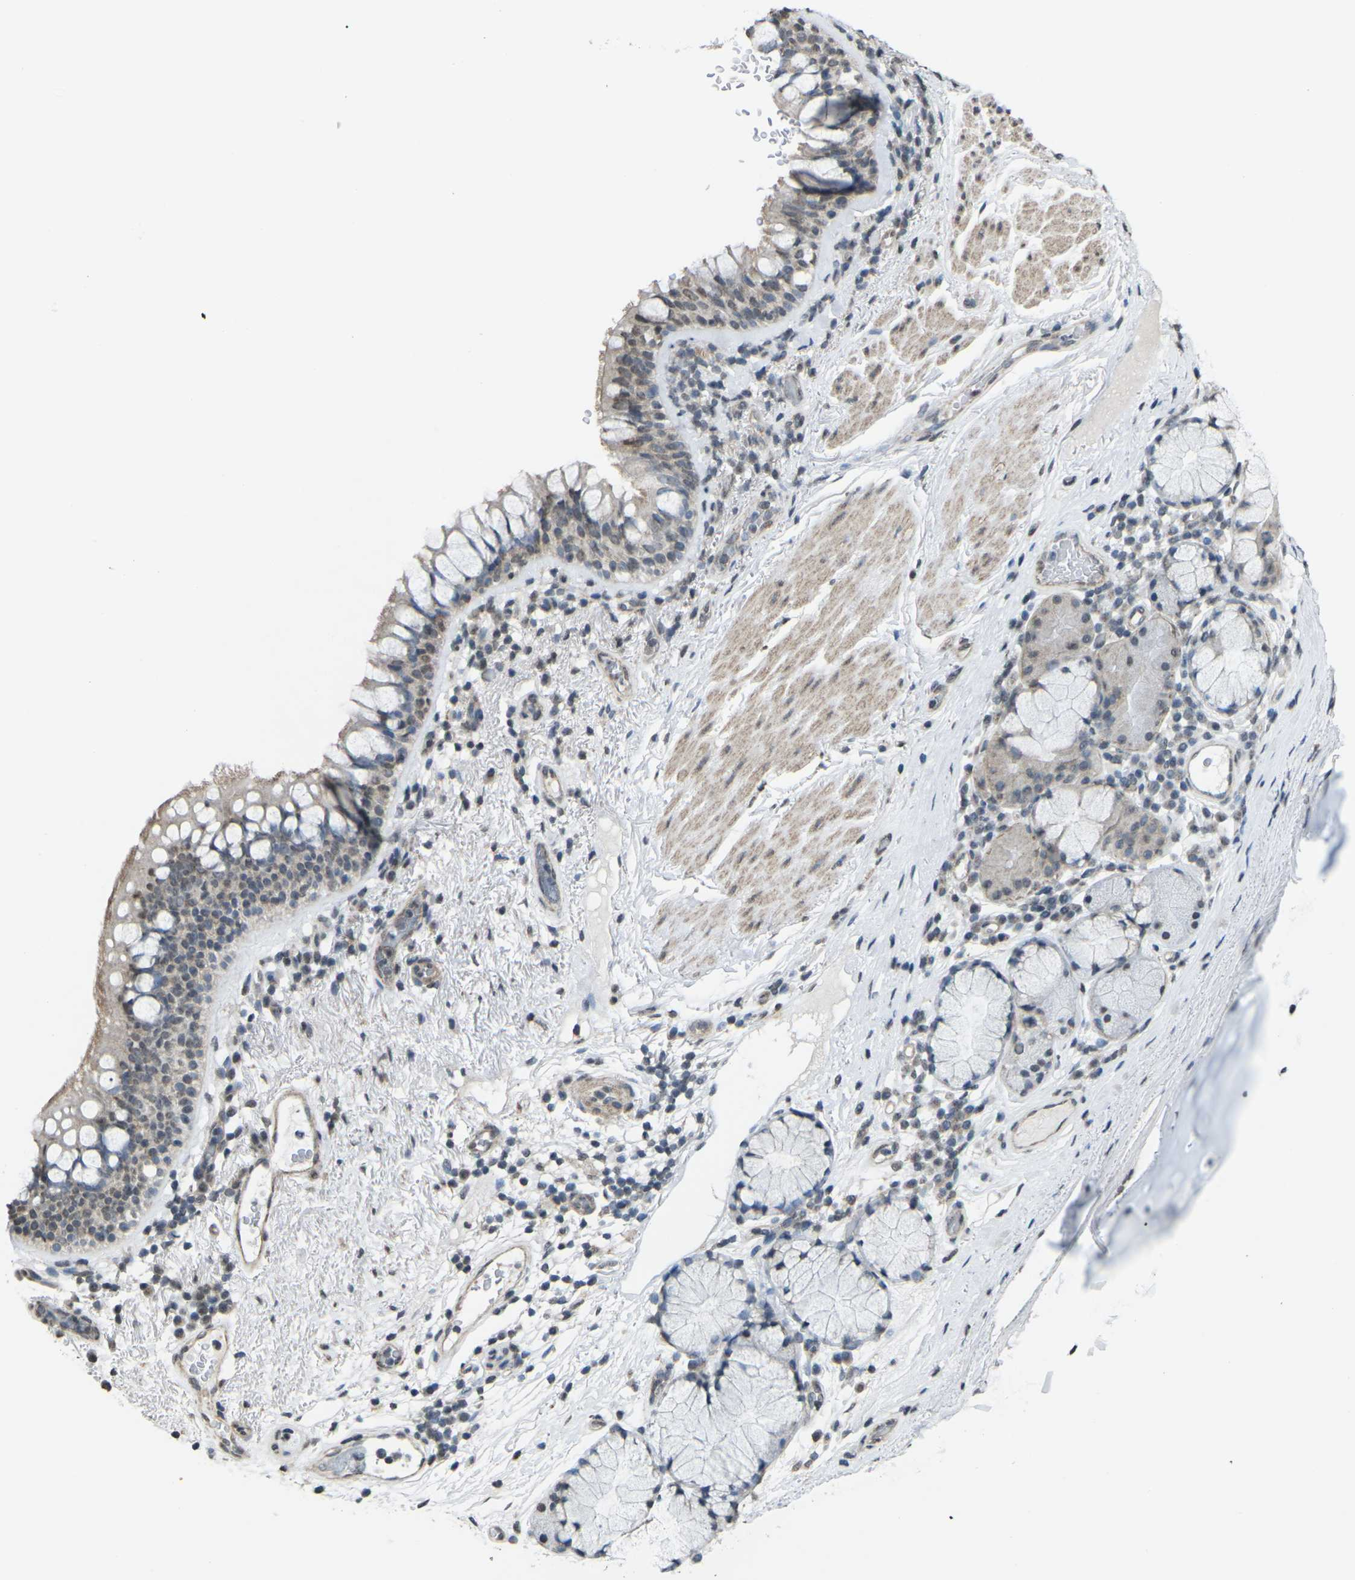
{"staining": {"intensity": "weak", "quantity": "<25%", "location": "cytoplasmic/membranous"}, "tissue": "bronchus", "cell_type": "Respiratory epithelial cells", "image_type": "normal", "snomed": [{"axis": "morphology", "description": "Normal tissue, NOS"}, {"axis": "morphology", "description": "Inflammation, NOS"}, {"axis": "topography", "description": "Cartilage tissue"}, {"axis": "topography", "description": "Bronchus"}], "caption": "Bronchus stained for a protein using immunohistochemistry (IHC) displays no staining respiratory epithelial cells.", "gene": "TFR2", "patient": {"sex": "male", "age": 77}}